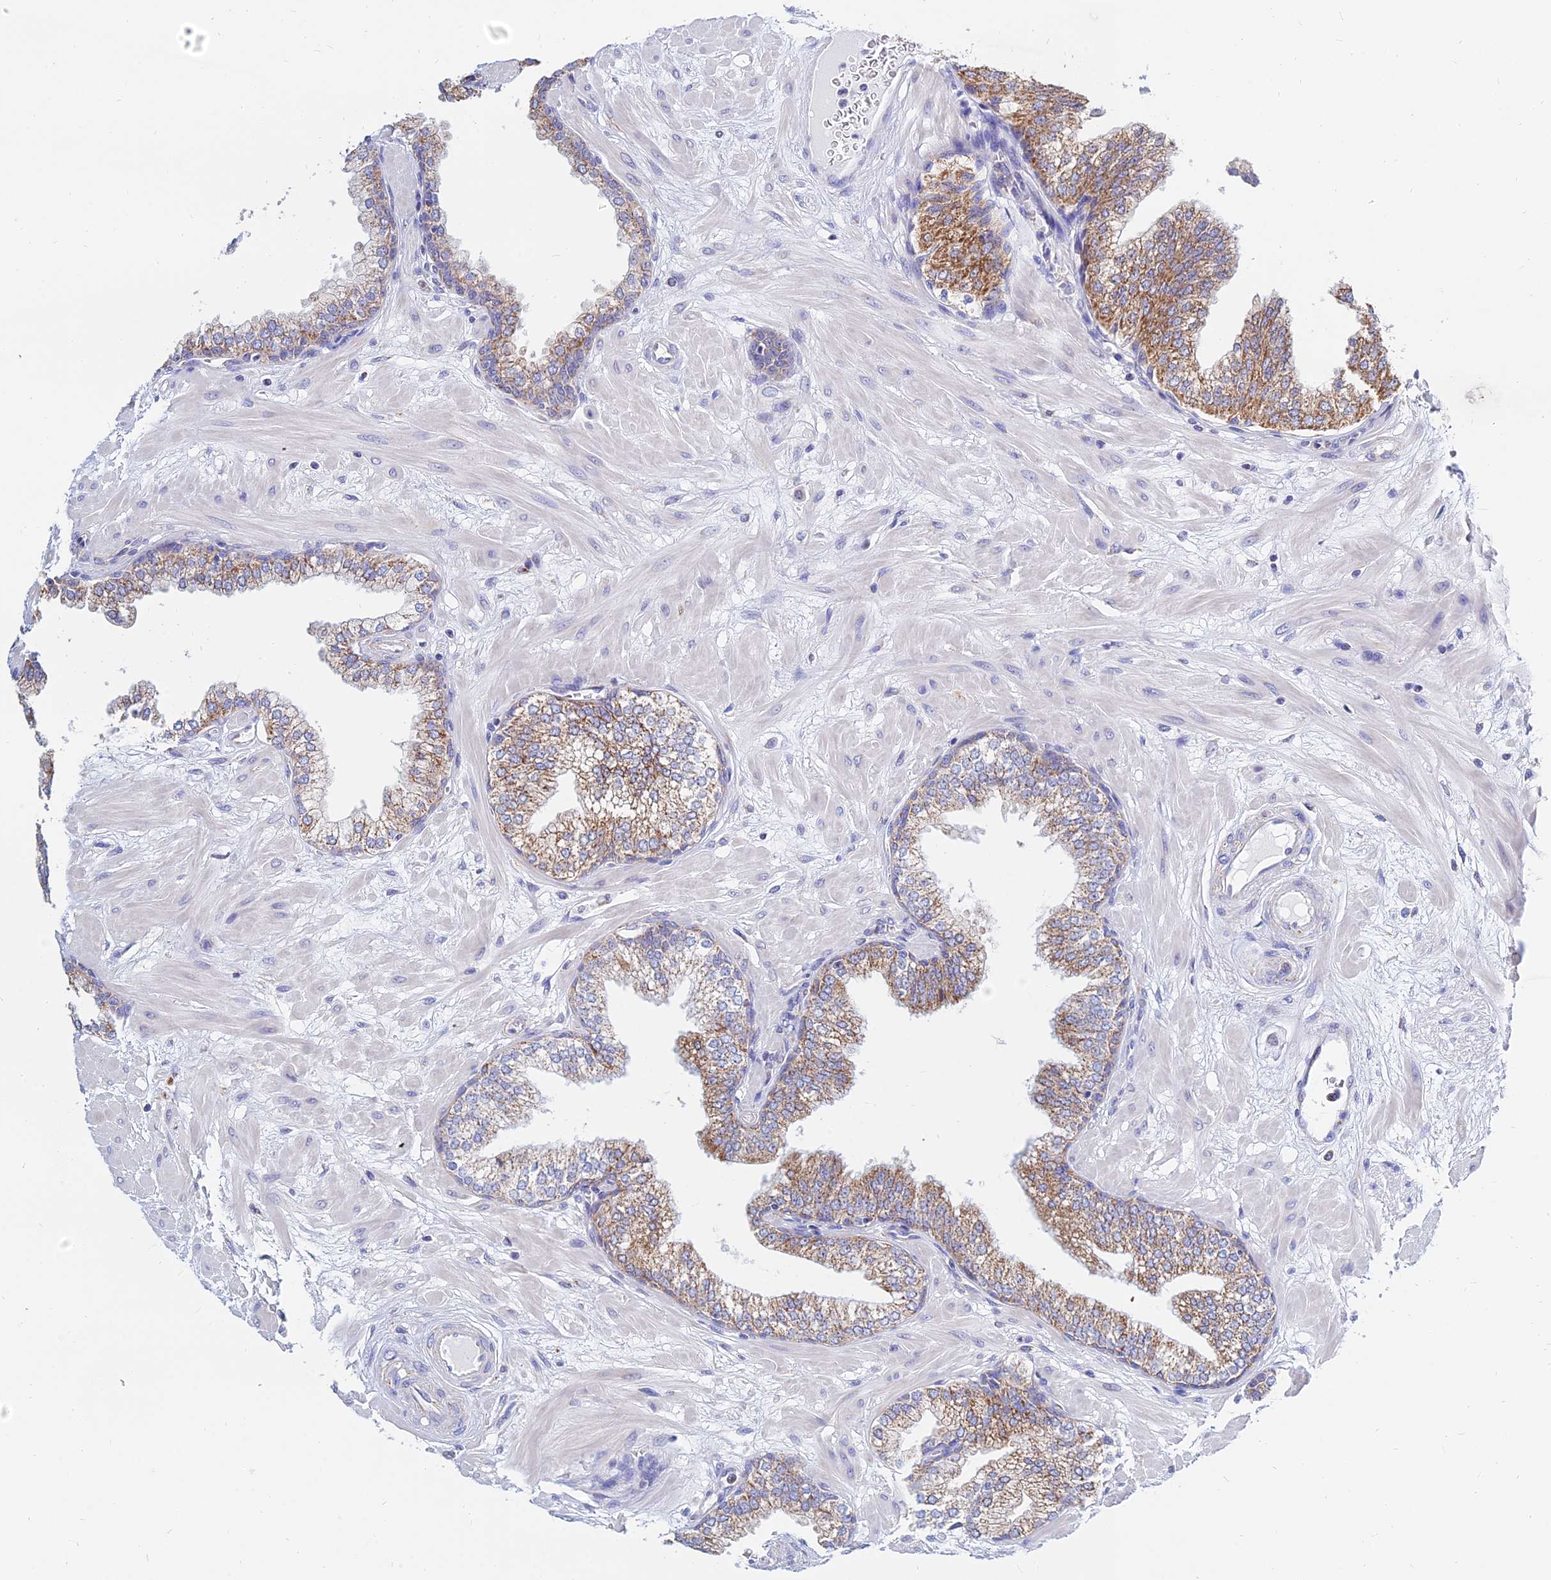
{"staining": {"intensity": "moderate", "quantity": ">75%", "location": "cytoplasmic/membranous"}, "tissue": "prostate", "cell_type": "Glandular cells", "image_type": "normal", "snomed": [{"axis": "morphology", "description": "Normal tissue, NOS"}, {"axis": "morphology", "description": "Urothelial carcinoma, Low grade"}, {"axis": "topography", "description": "Urinary bladder"}, {"axis": "topography", "description": "Prostate"}], "caption": "Glandular cells exhibit medium levels of moderate cytoplasmic/membranous expression in approximately >75% of cells in normal prostate. The staining was performed using DAB to visualize the protein expression in brown, while the nuclei were stained in blue with hematoxylin (Magnification: 20x).", "gene": "MGST1", "patient": {"sex": "male", "age": 60}}